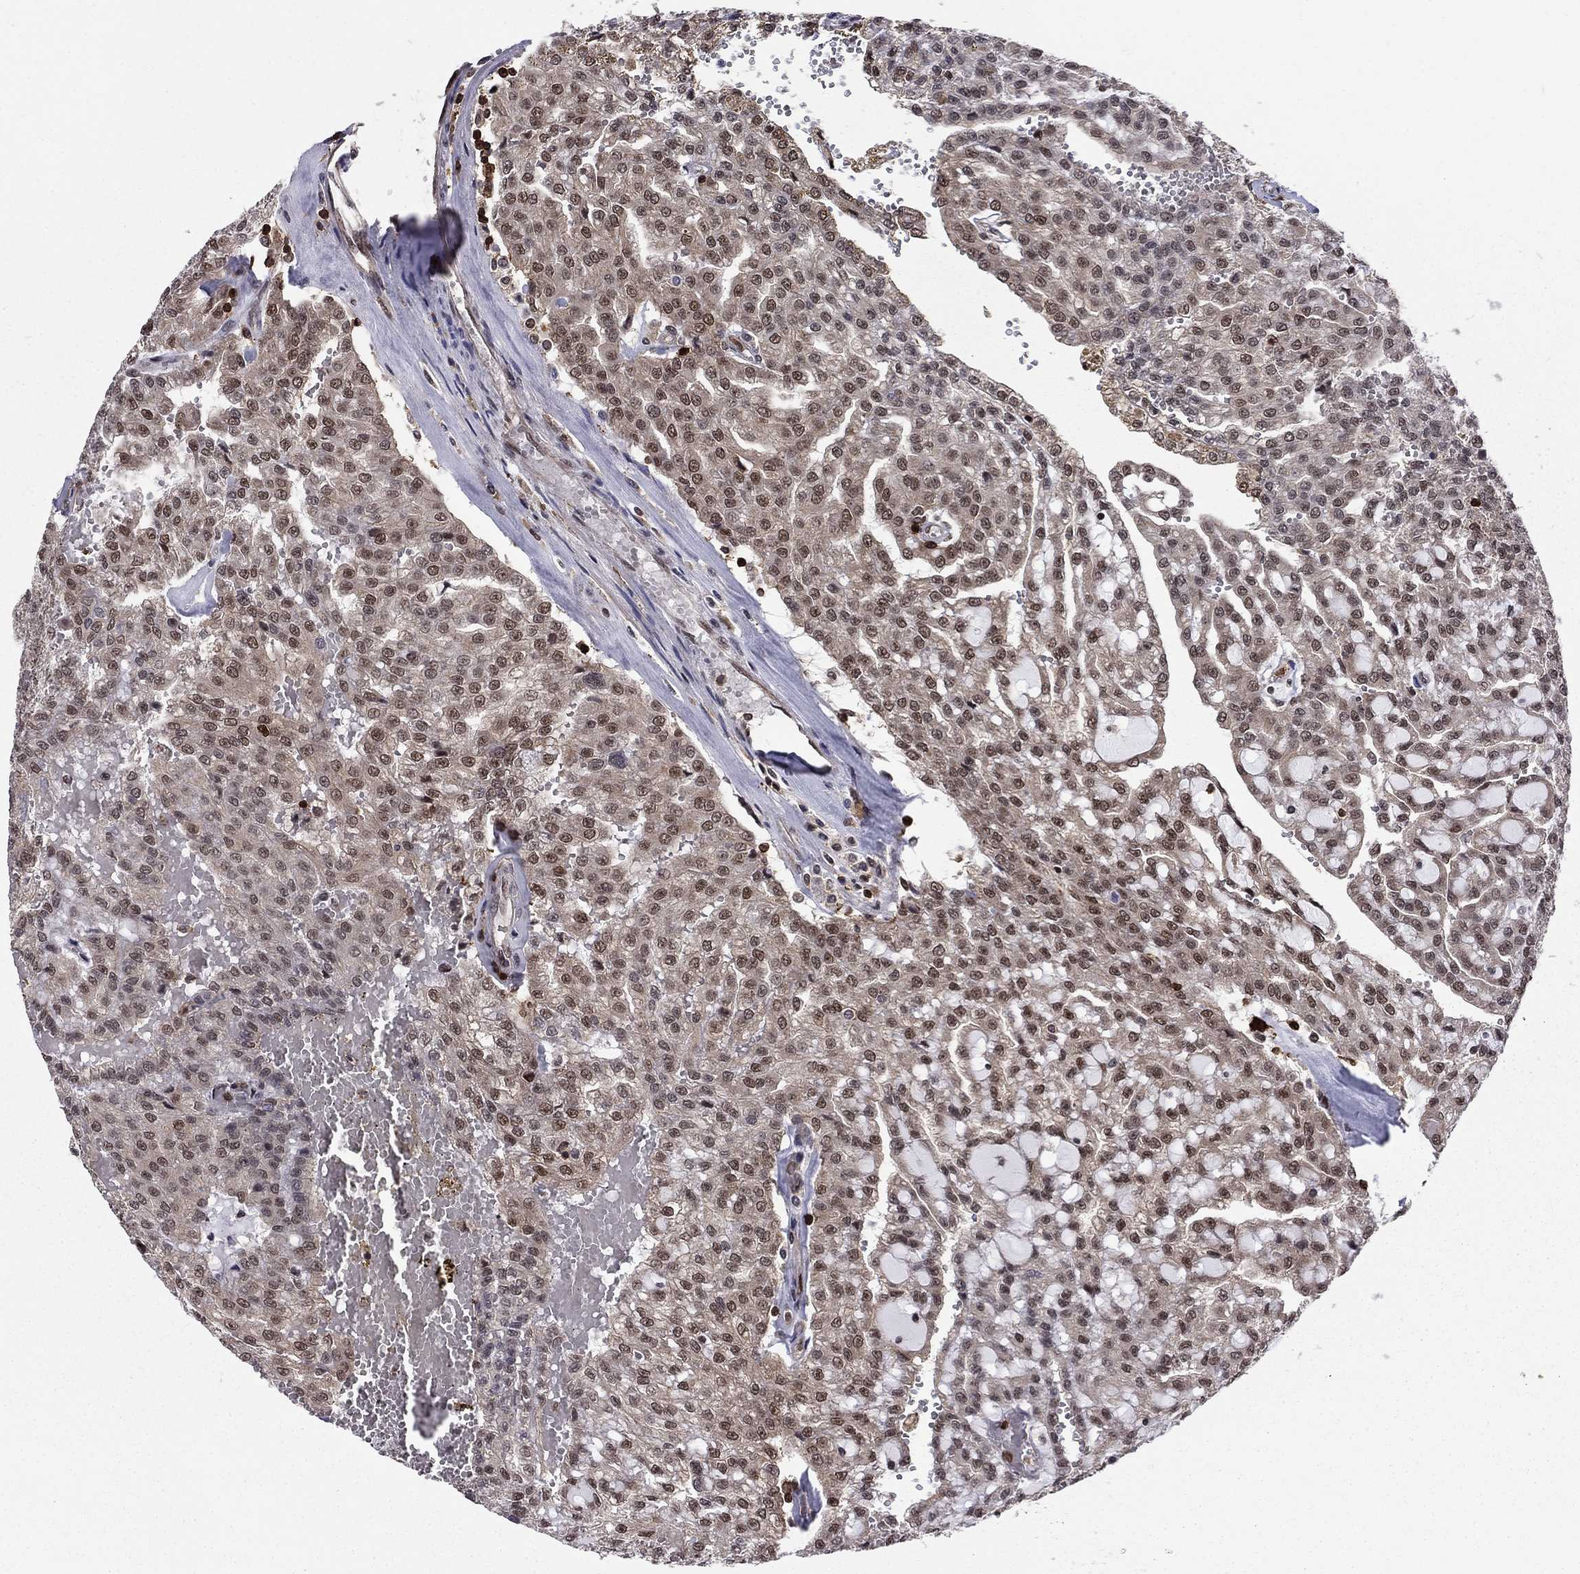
{"staining": {"intensity": "moderate", "quantity": "25%-75%", "location": "nuclear"}, "tissue": "renal cancer", "cell_type": "Tumor cells", "image_type": "cancer", "snomed": [{"axis": "morphology", "description": "Adenocarcinoma, NOS"}, {"axis": "topography", "description": "Kidney"}], "caption": "Human renal cancer stained with a brown dye reveals moderate nuclear positive expression in approximately 25%-75% of tumor cells.", "gene": "PSMD2", "patient": {"sex": "male", "age": 63}}